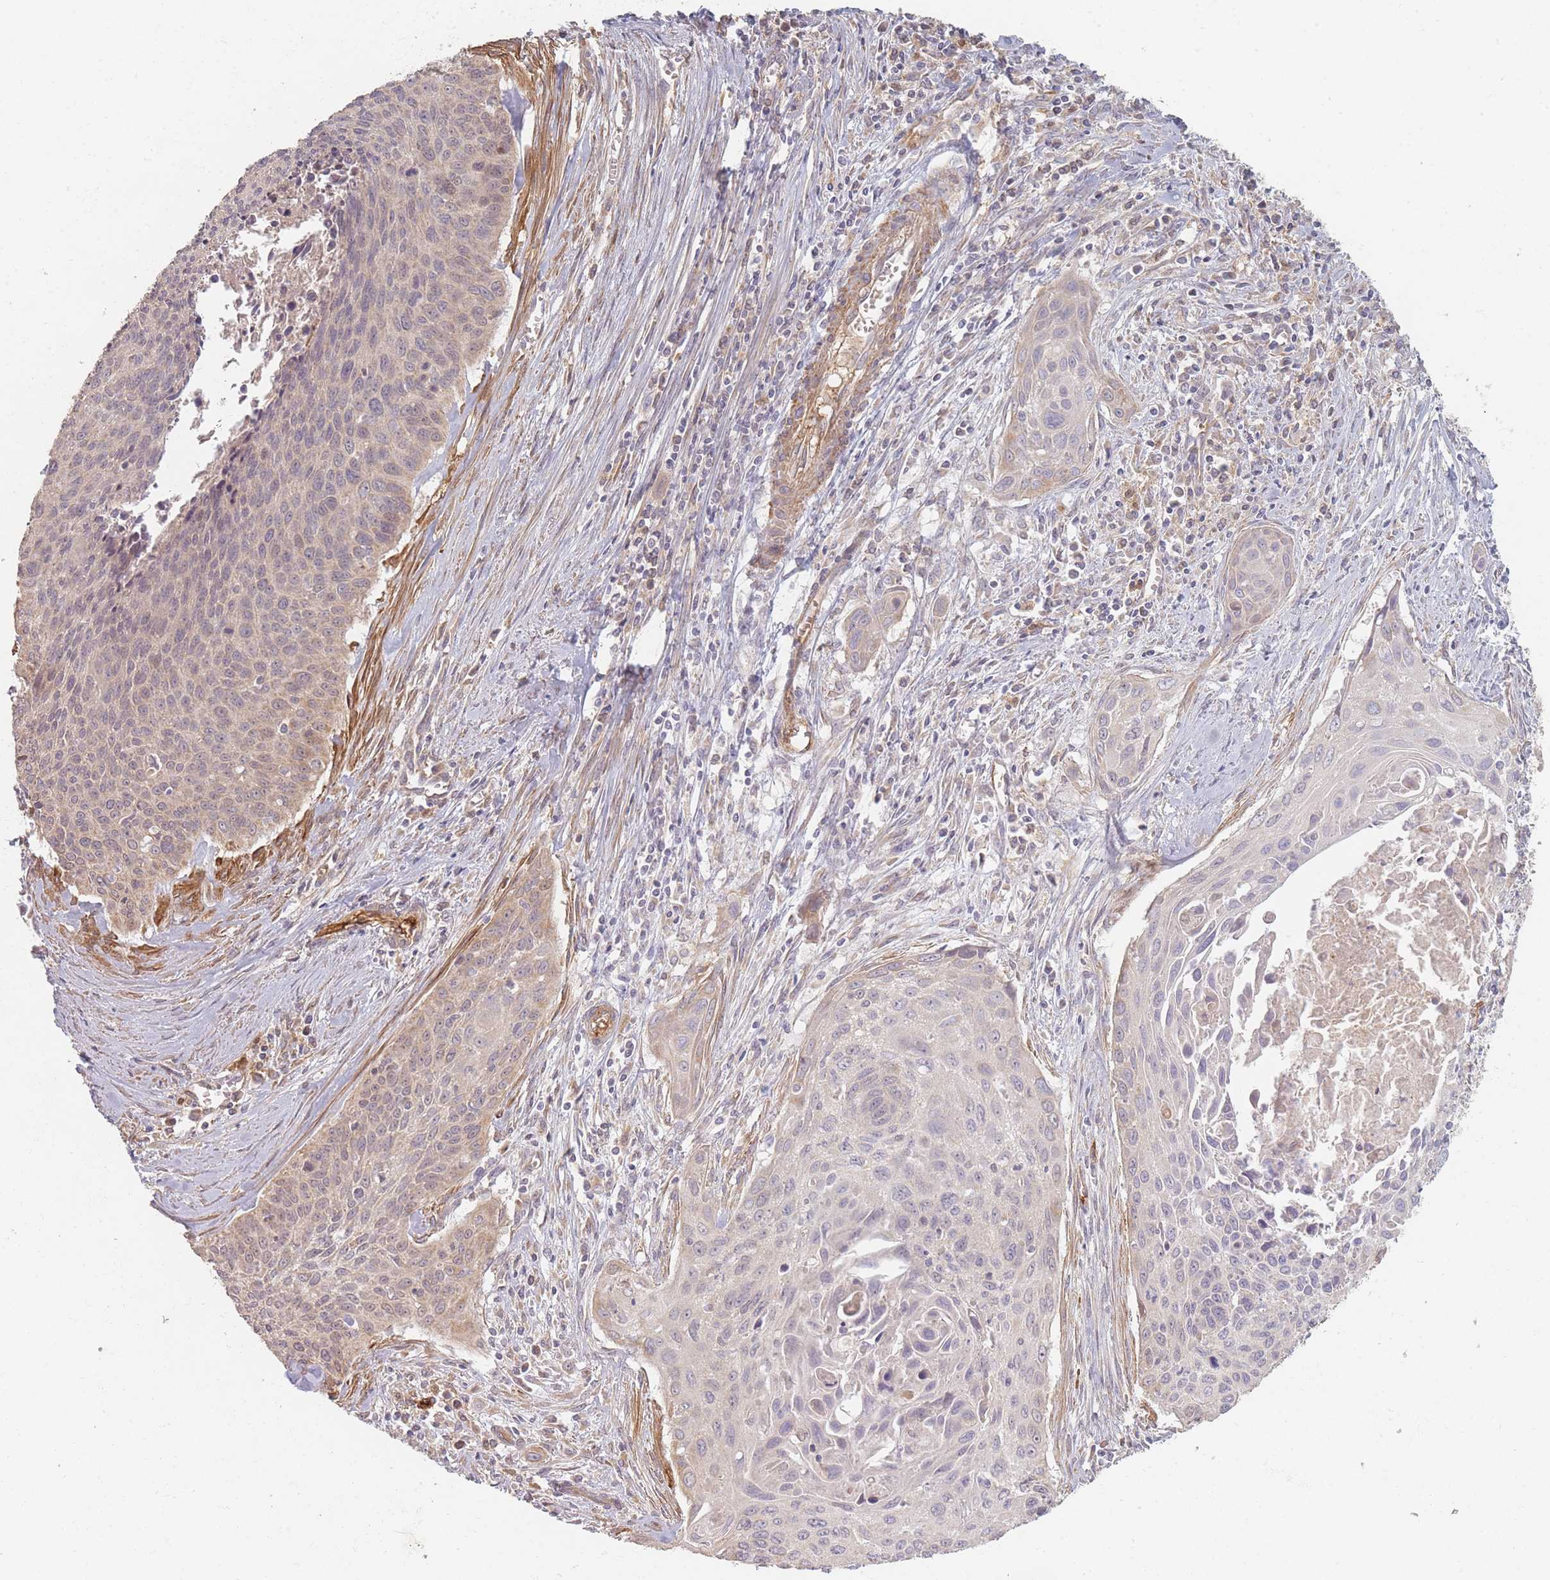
{"staining": {"intensity": "negative", "quantity": "none", "location": "none"}, "tissue": "cervical cancer", "cell_type": "Tumor cells", "image_type": "cancer", "snomed": [{"axis": "morphology", "description": "Squamous cell carcinoma, NOS"}, {"axis": "topography", "description": "Cervix"}], "caption": "The micrograph reveals no staining of tumor cells in cervical squamous cell carcinoma.", "gene": "MRPS6", "patient": {"sex": "female", "age": 55}}